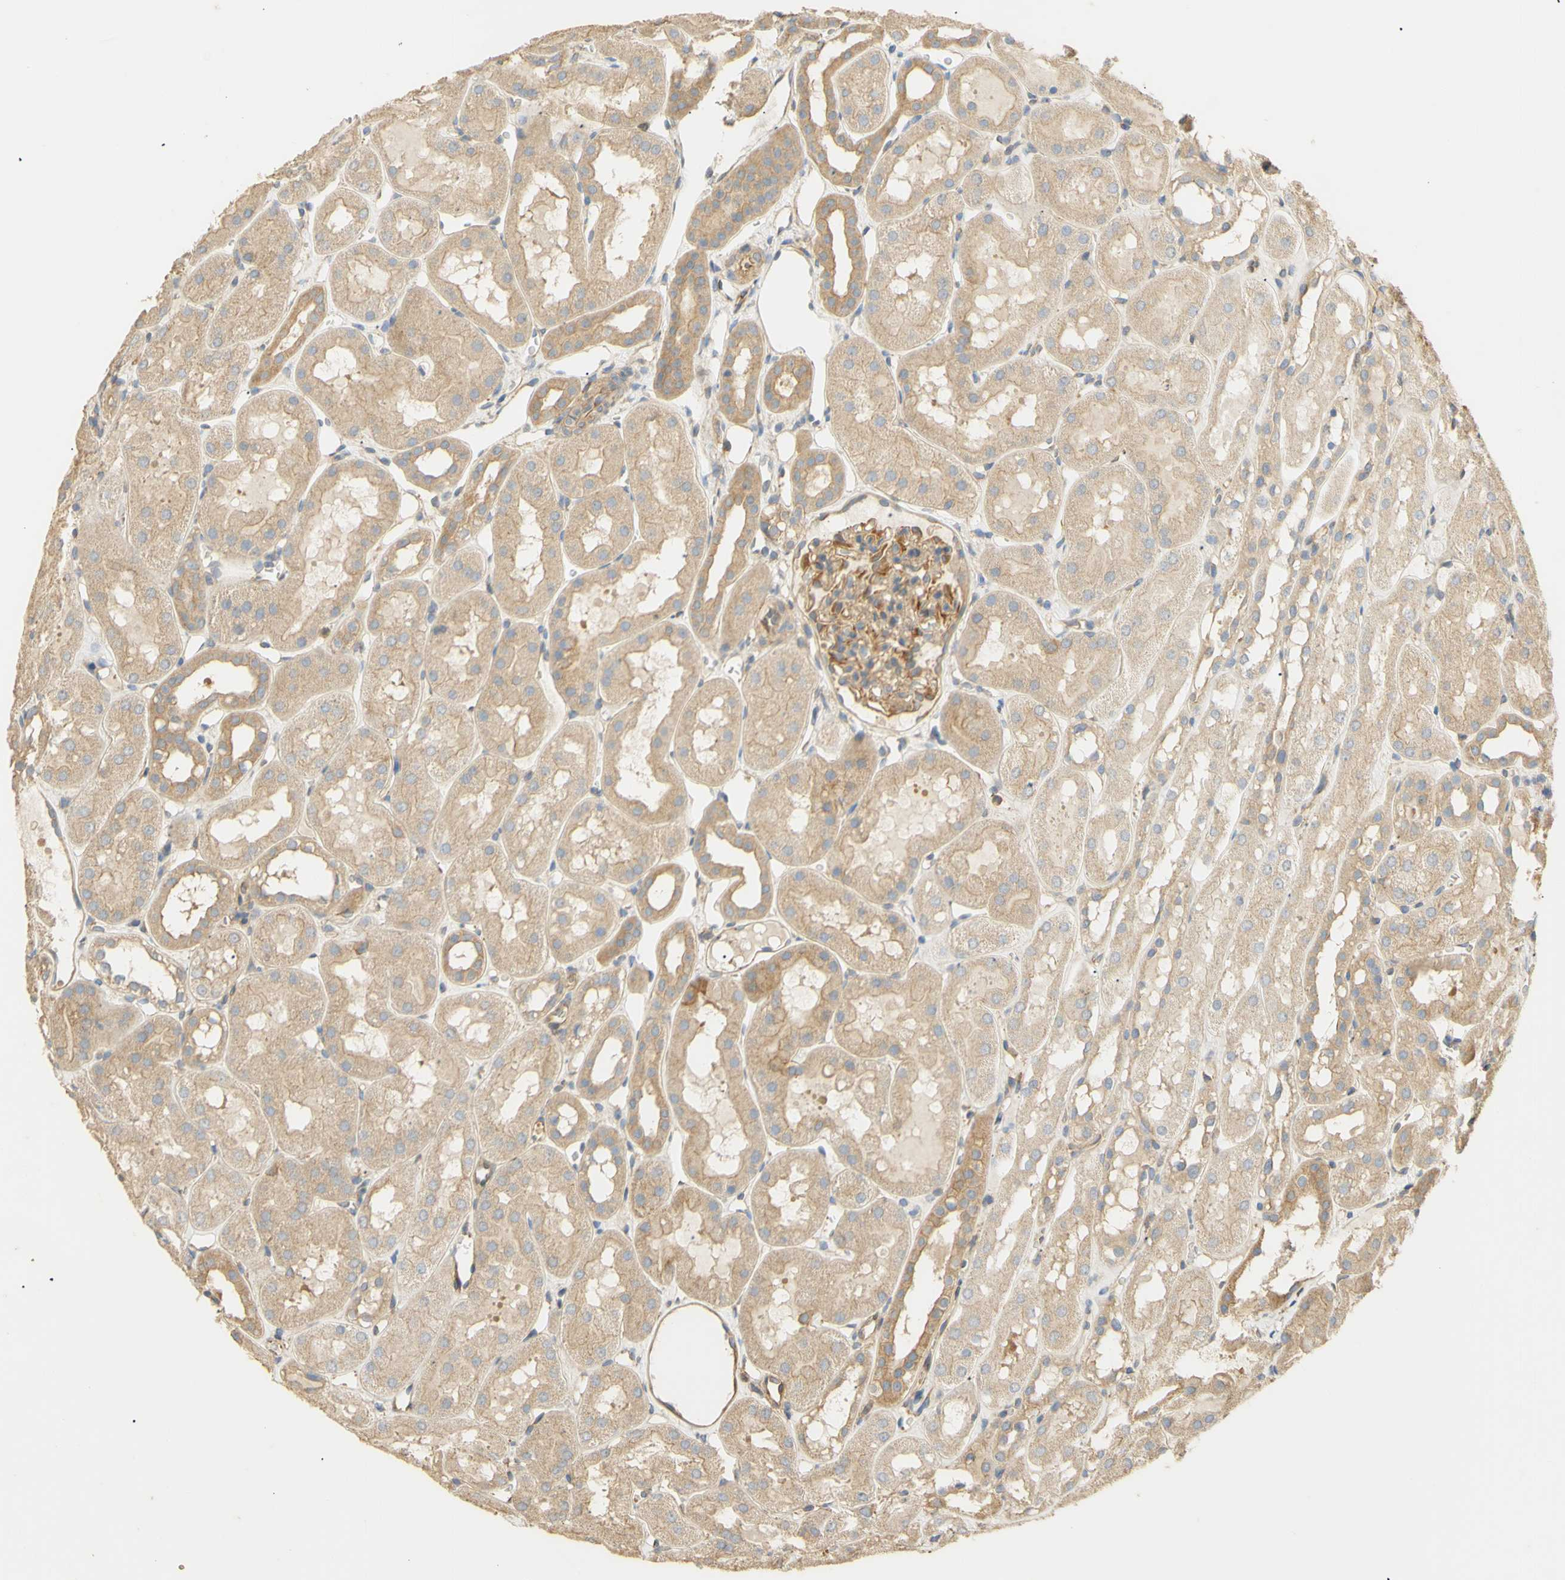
{"staining": {"intensity": "moderate", "quantity": ">75%", "location": "cytoplasmic/membranous"}, "tissue": "kidney", "cell_type": "Cells in glomeruli", "image_type": "normal", "snomed": [{"axis": "morphology", "description": "Normal tissue, NOS"}, {"axis": "topography", "description": "Kidney"}, {"axis": "topography", "description": "Urinary bladder"}], "caption": "Kidney stained with a brown dye exhibits moderate cytoplasmic/membranous positive staining in about >75% of cells in glomeruli.", "gene": "KCNE4", "patient": {"sex": "male", "age": 16}}